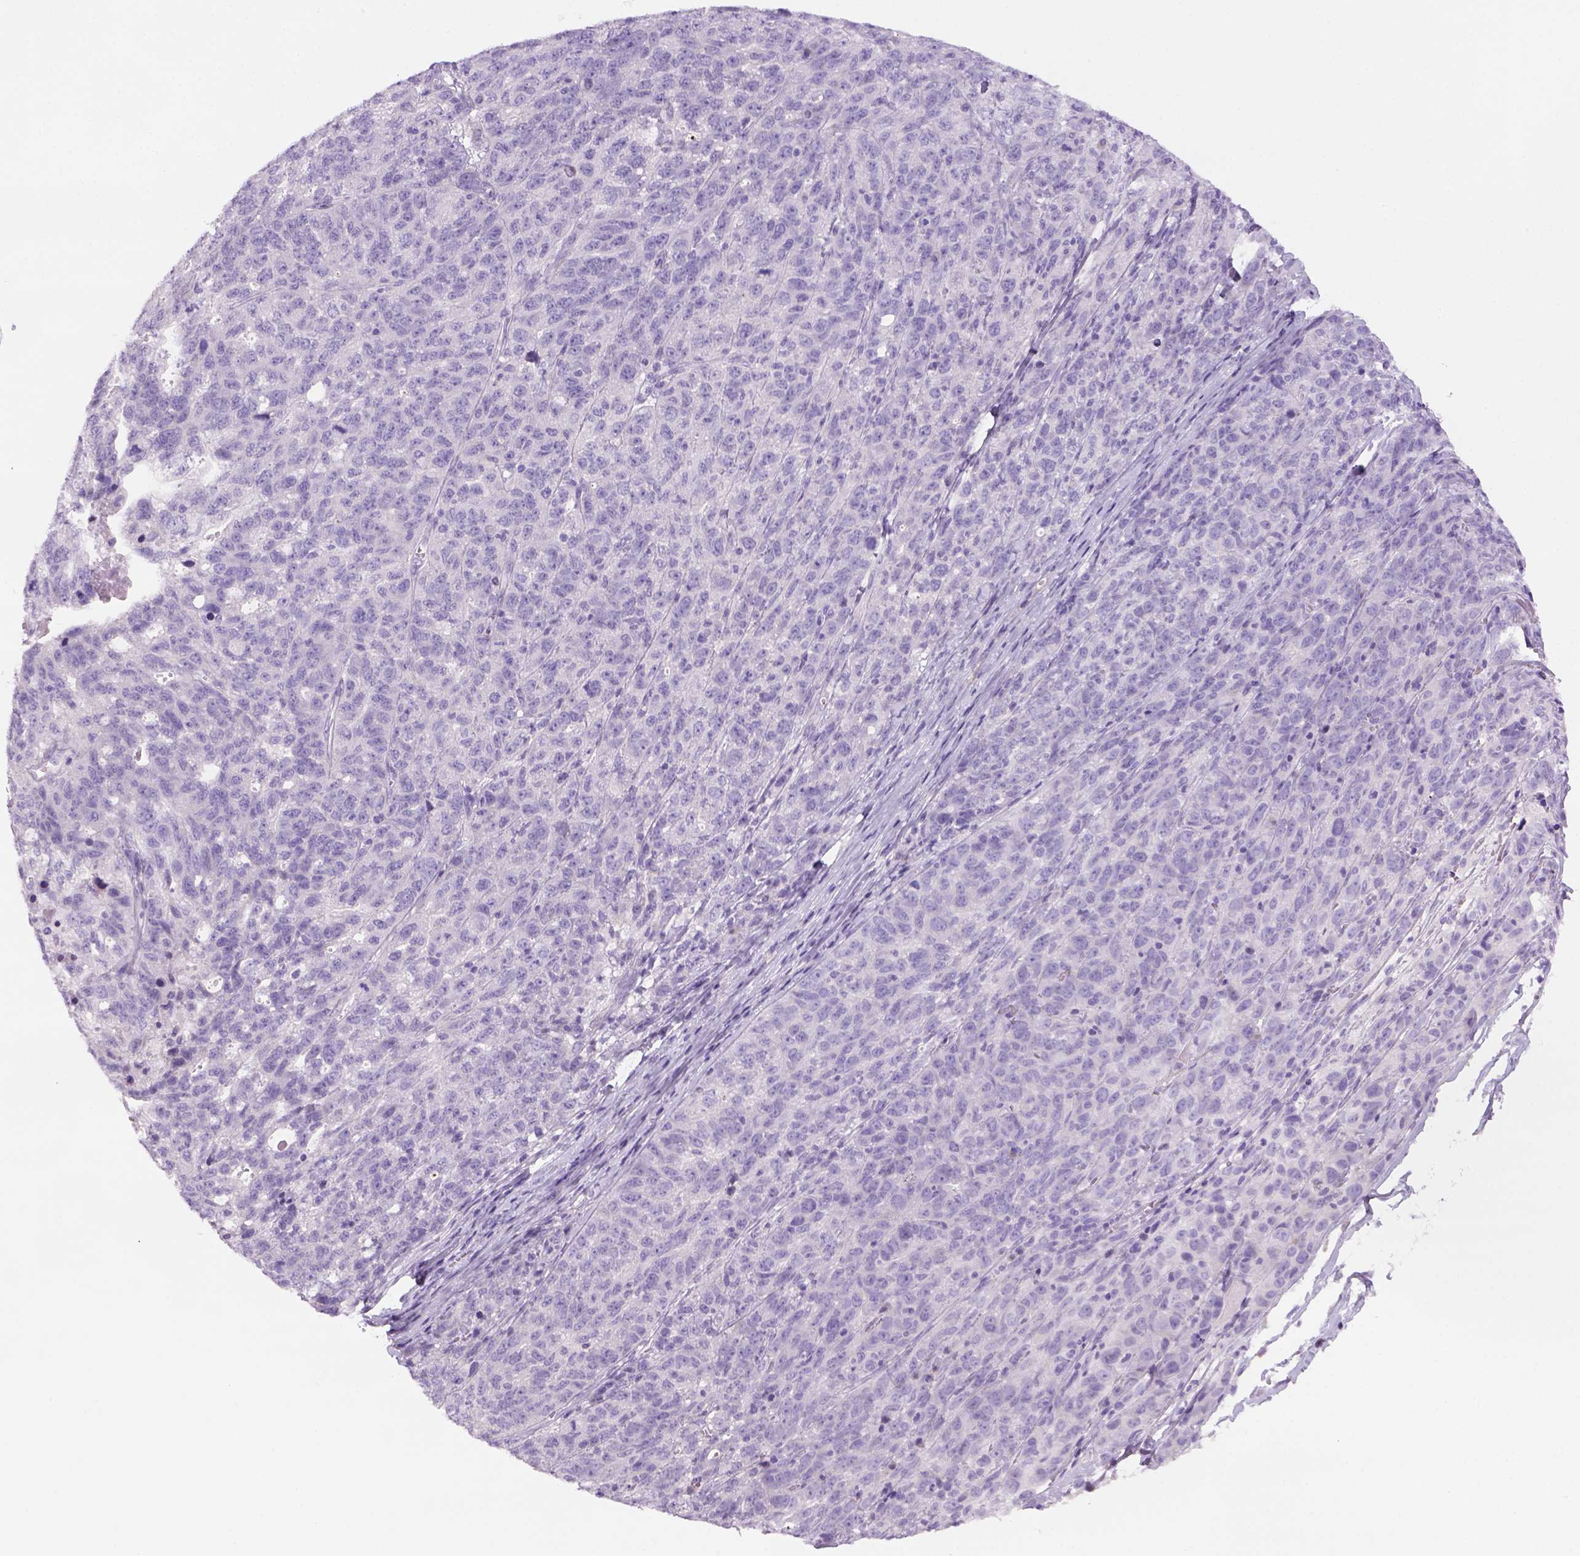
{"staining": {"intensity": "negative", "quantity": "none", "location": "none"}, "tissue": "ovarian cancer", "cell_type": "Tumor cells", "image_type": "cancer", "snomed": [{"axis": "morphology", "description": "Cystadenocarcinoma, serous, NOS"}, {"axis": "topography", "description": "Ovary"}], "caption": "A high-resolution image shows IHC staining of ovarian cancer, which shows no significant staining in tumor cells. Nuclei are stained in blue.", "gene": "DNAH11", "patient": {"sex": "female", "age": 71}}